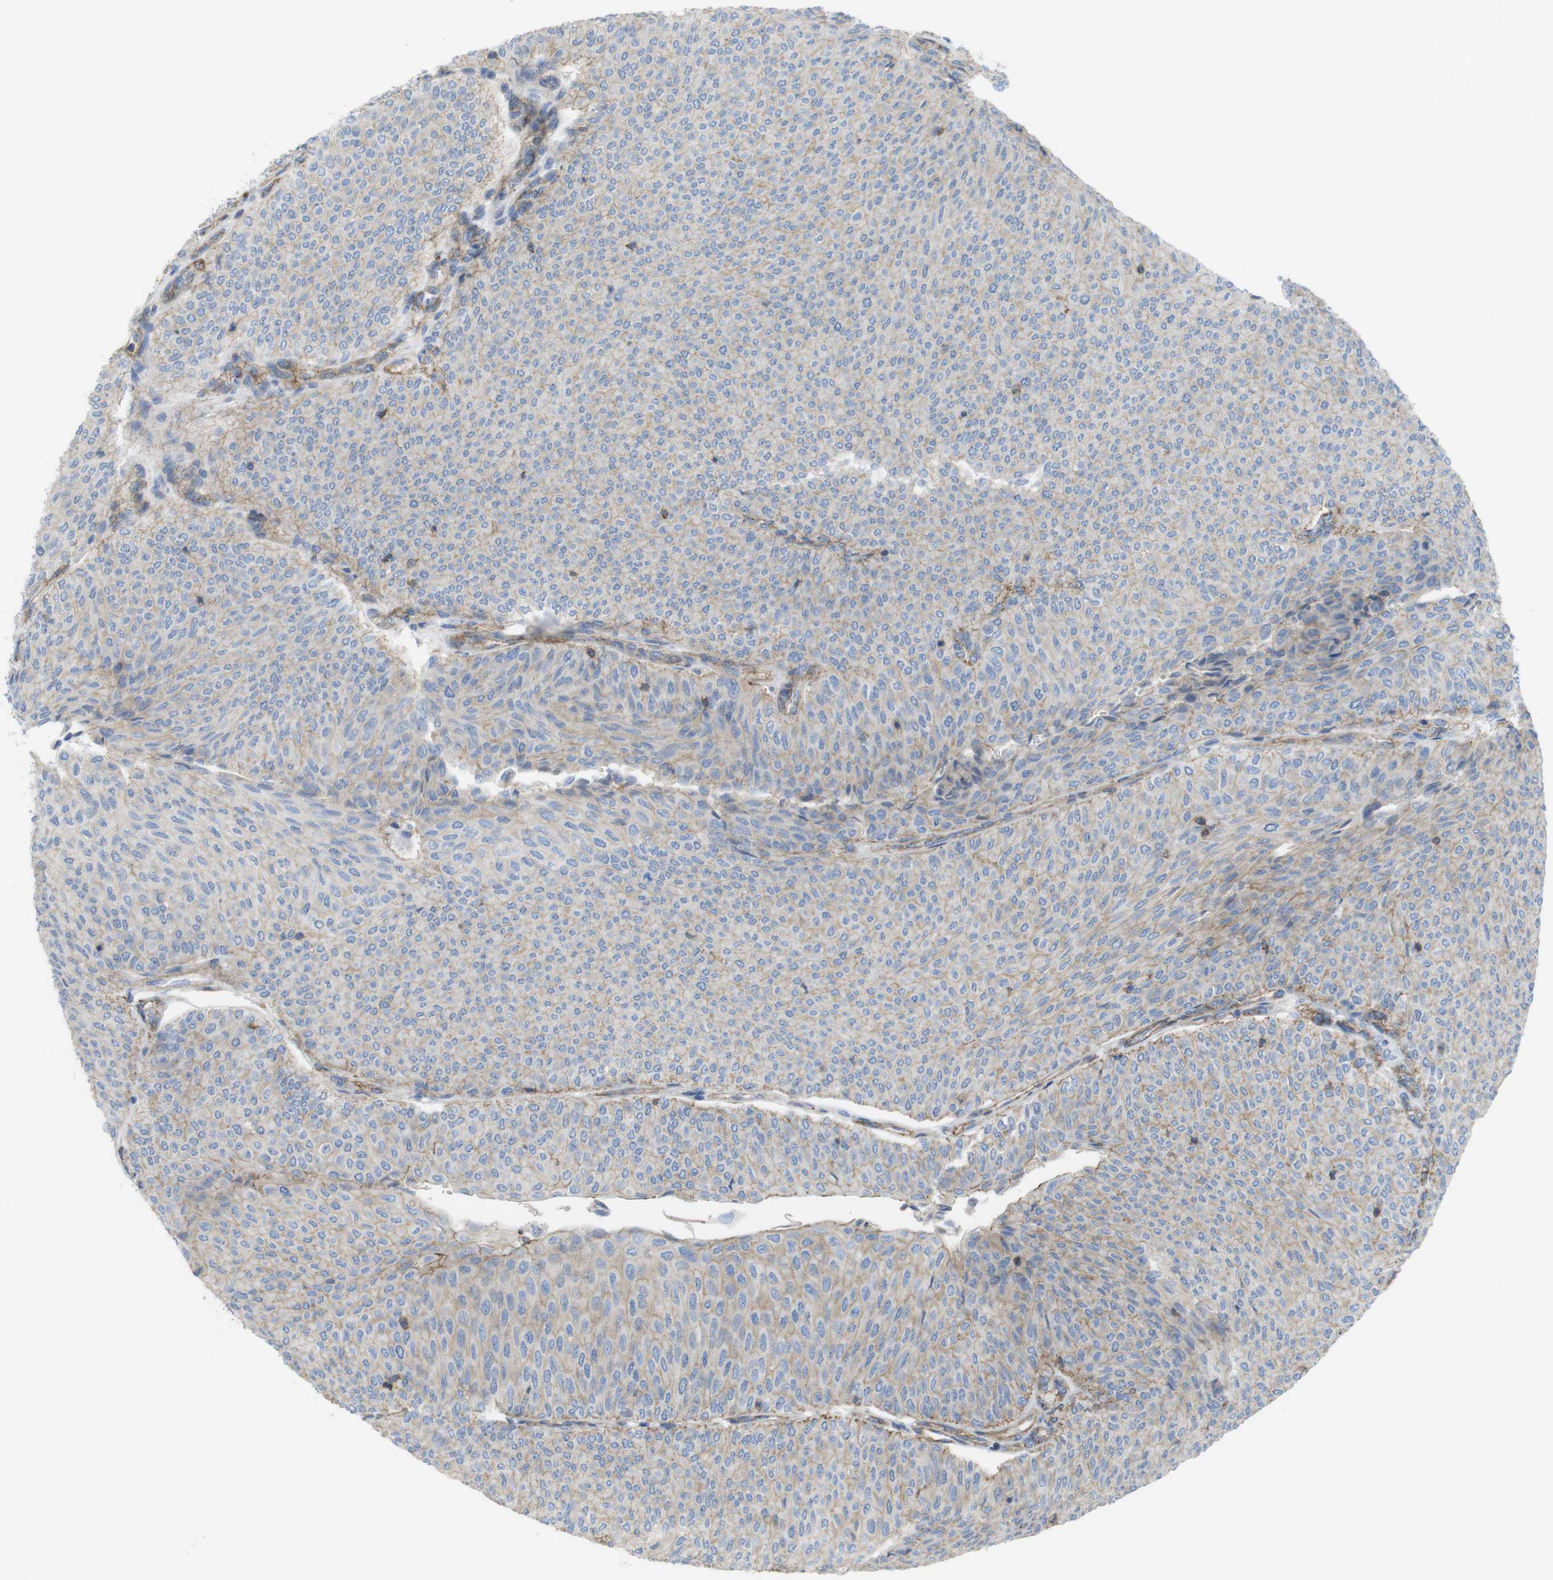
{"staining": {"intensity": "weak", "quantity": ">75%", "location": "cytoplasmic/membranous"}, "tissue": "urothelial cancer", "cell_type": "Tumor cells", "image_type": "cancer", "snomed": [{"axis": "morphology", "description": "Urothelial carcinoma, Low grade"}, {"axis": "topography", "description": "Urinary bladder"}], "caption": "This is an image of immunohistochemistry staining of urothelial cancer, which shows weak staining in the cytoplasmic/membranous of tumor cells.", "gene": "PREX2", "patient": {"sex": "male", "age": 78}}